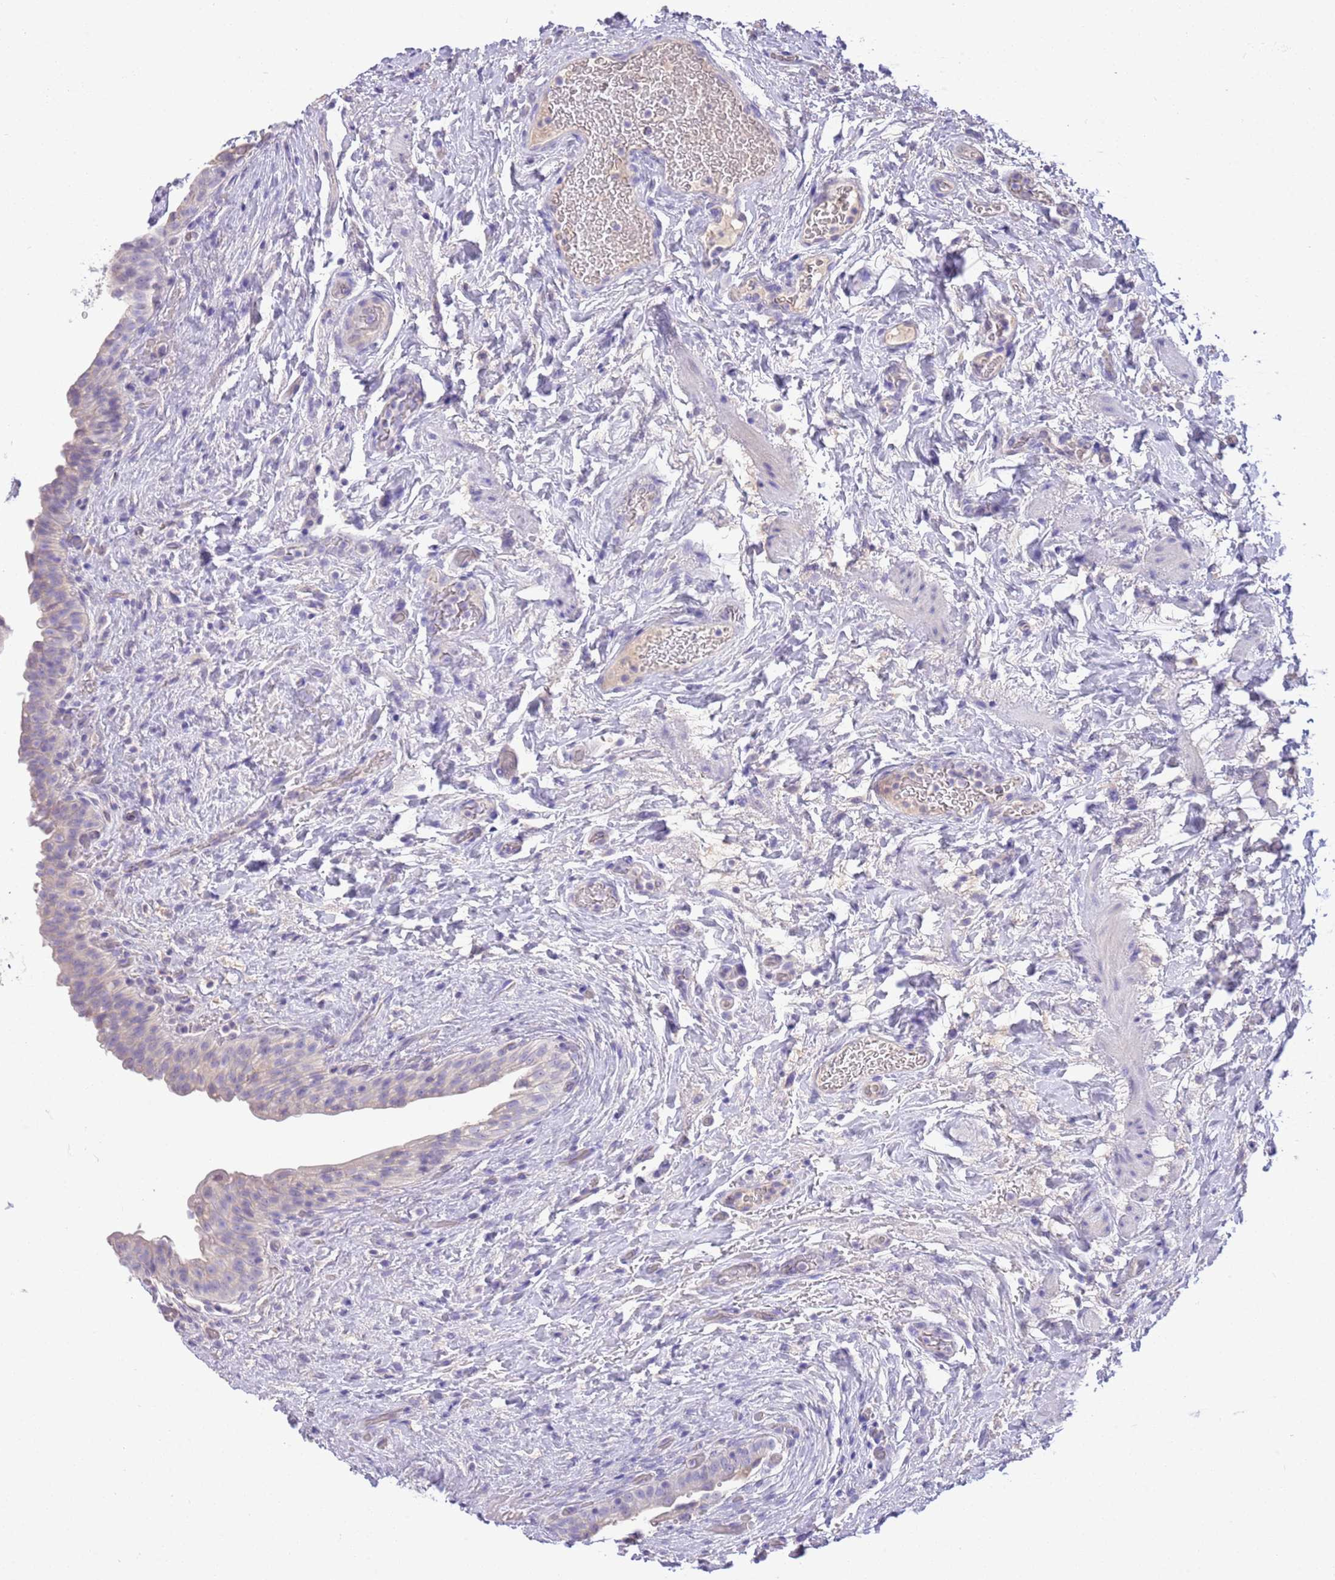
{"staining": {"intensity": "negative", "quantity": "none", "location": "none"}, "tissue": "urinary bladder", "cell_type": "Urothelial cells", "image_type": "normal", "snomed": [{"axis": "morphology", "description": "Normal tissue, NOS"}, {"axis": "topography", "description": "Urinary bladder"}], "caption": "This is an immunohistochemistry photomicrograph of benign urinary bladder. There is no expression in urothelial cells.", "gene": "SFTPA1", "patient": {"sex": "male", "age": 69}}